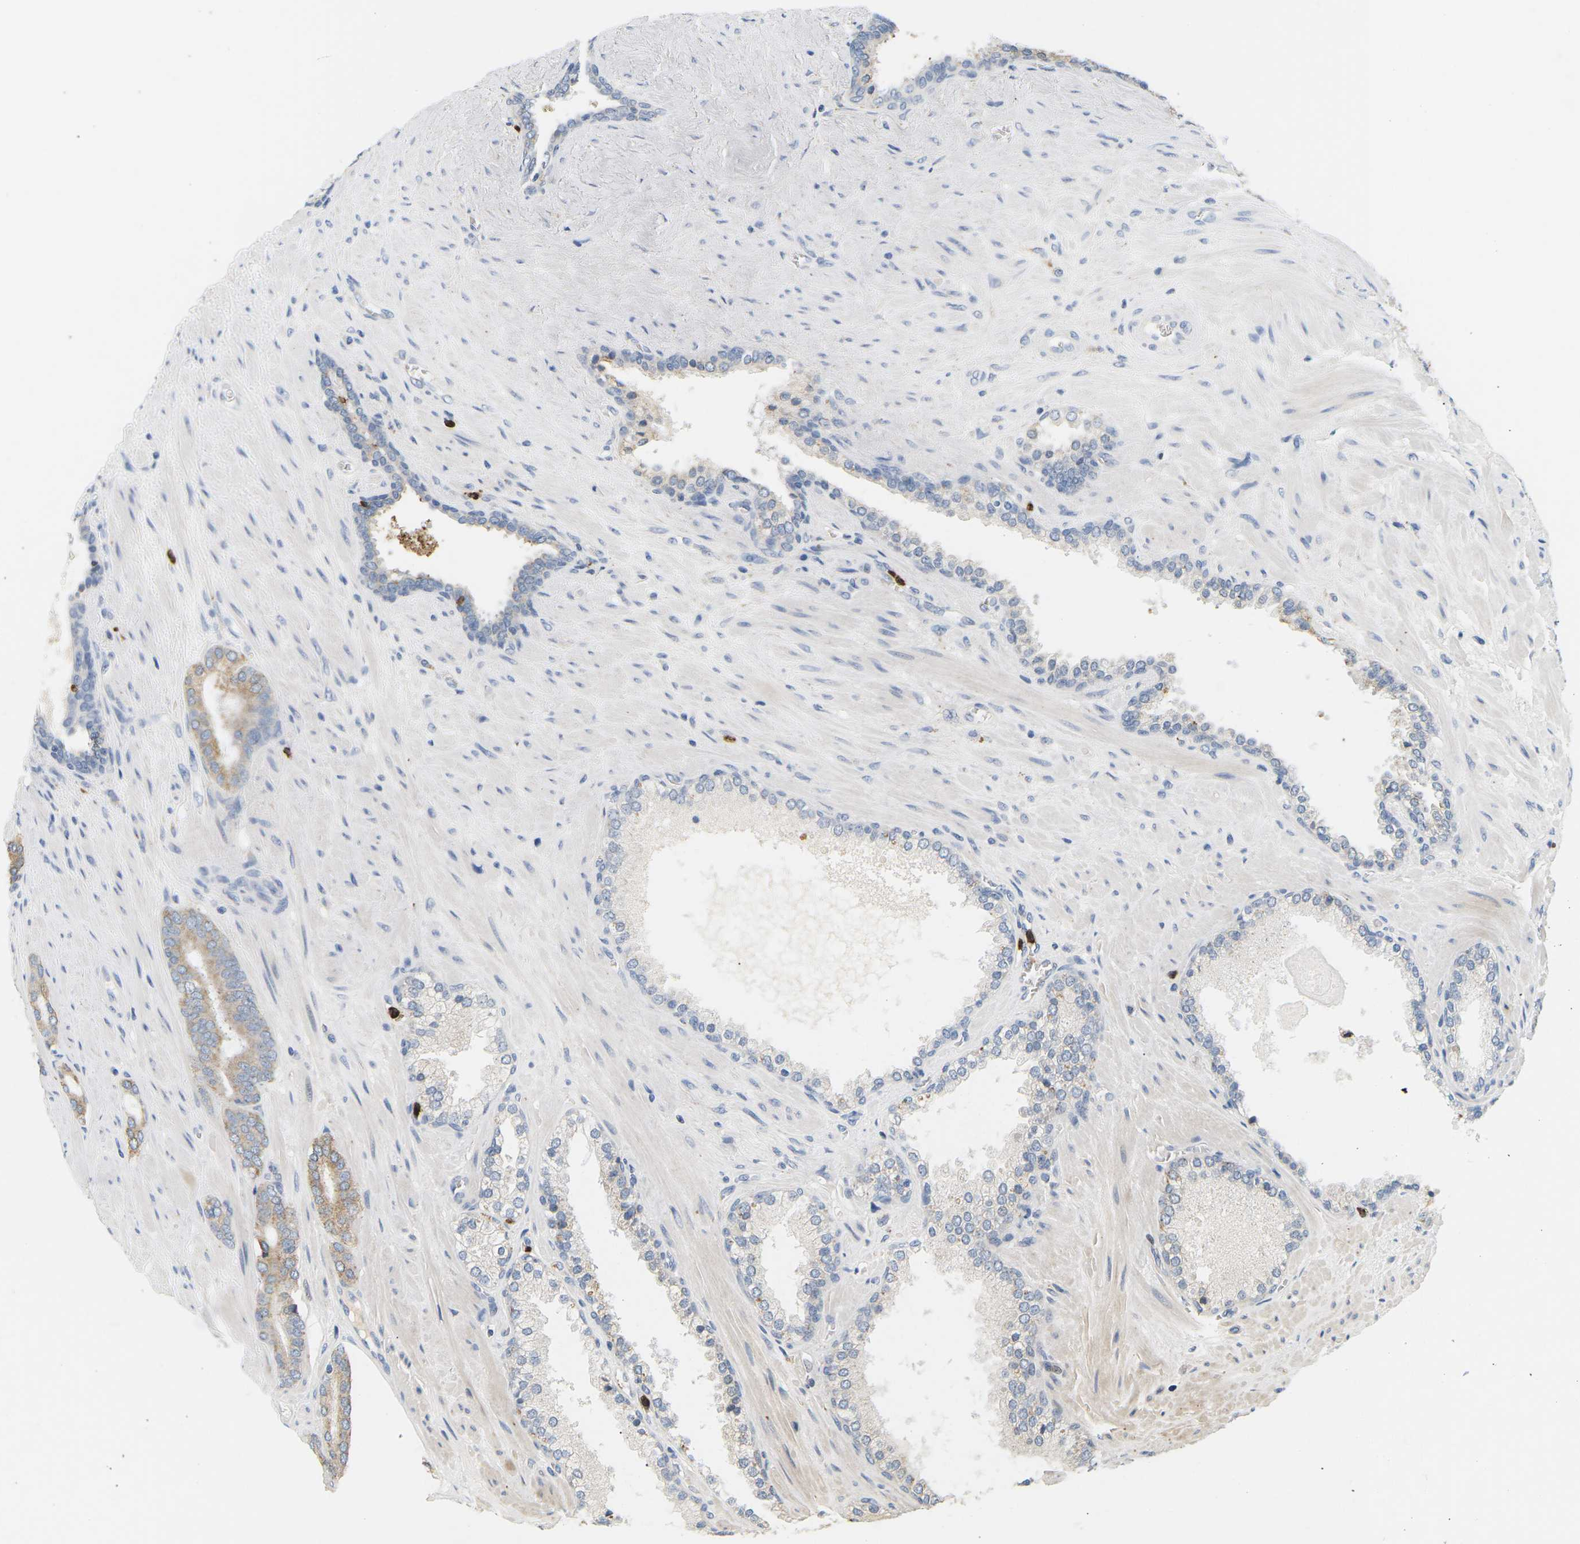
{"staining": {"intensity": "weak", "quantity": ">75%", "location": "cytoplasmic/membranous"}, "tissue": "prostate cancer", "cell_type": "Tumor cells", "image_type": "cancer", "snomed": [{"axis": "morphology", "description": "Adenocarcinoma, Low grade"}, {"axis": "topography", "description": "Prostate"}], "caption": "A micrograph of prostate low-grade adenocarcinoma stained for a protein shows weak cytoplasmic/membranous brown staining in tumor cells. Immunohistochemistry stains the protein of interest in brown and the nuclei are stained blue.", "gene": "ADM", "patient": {"sex": "male", "age": 63}}